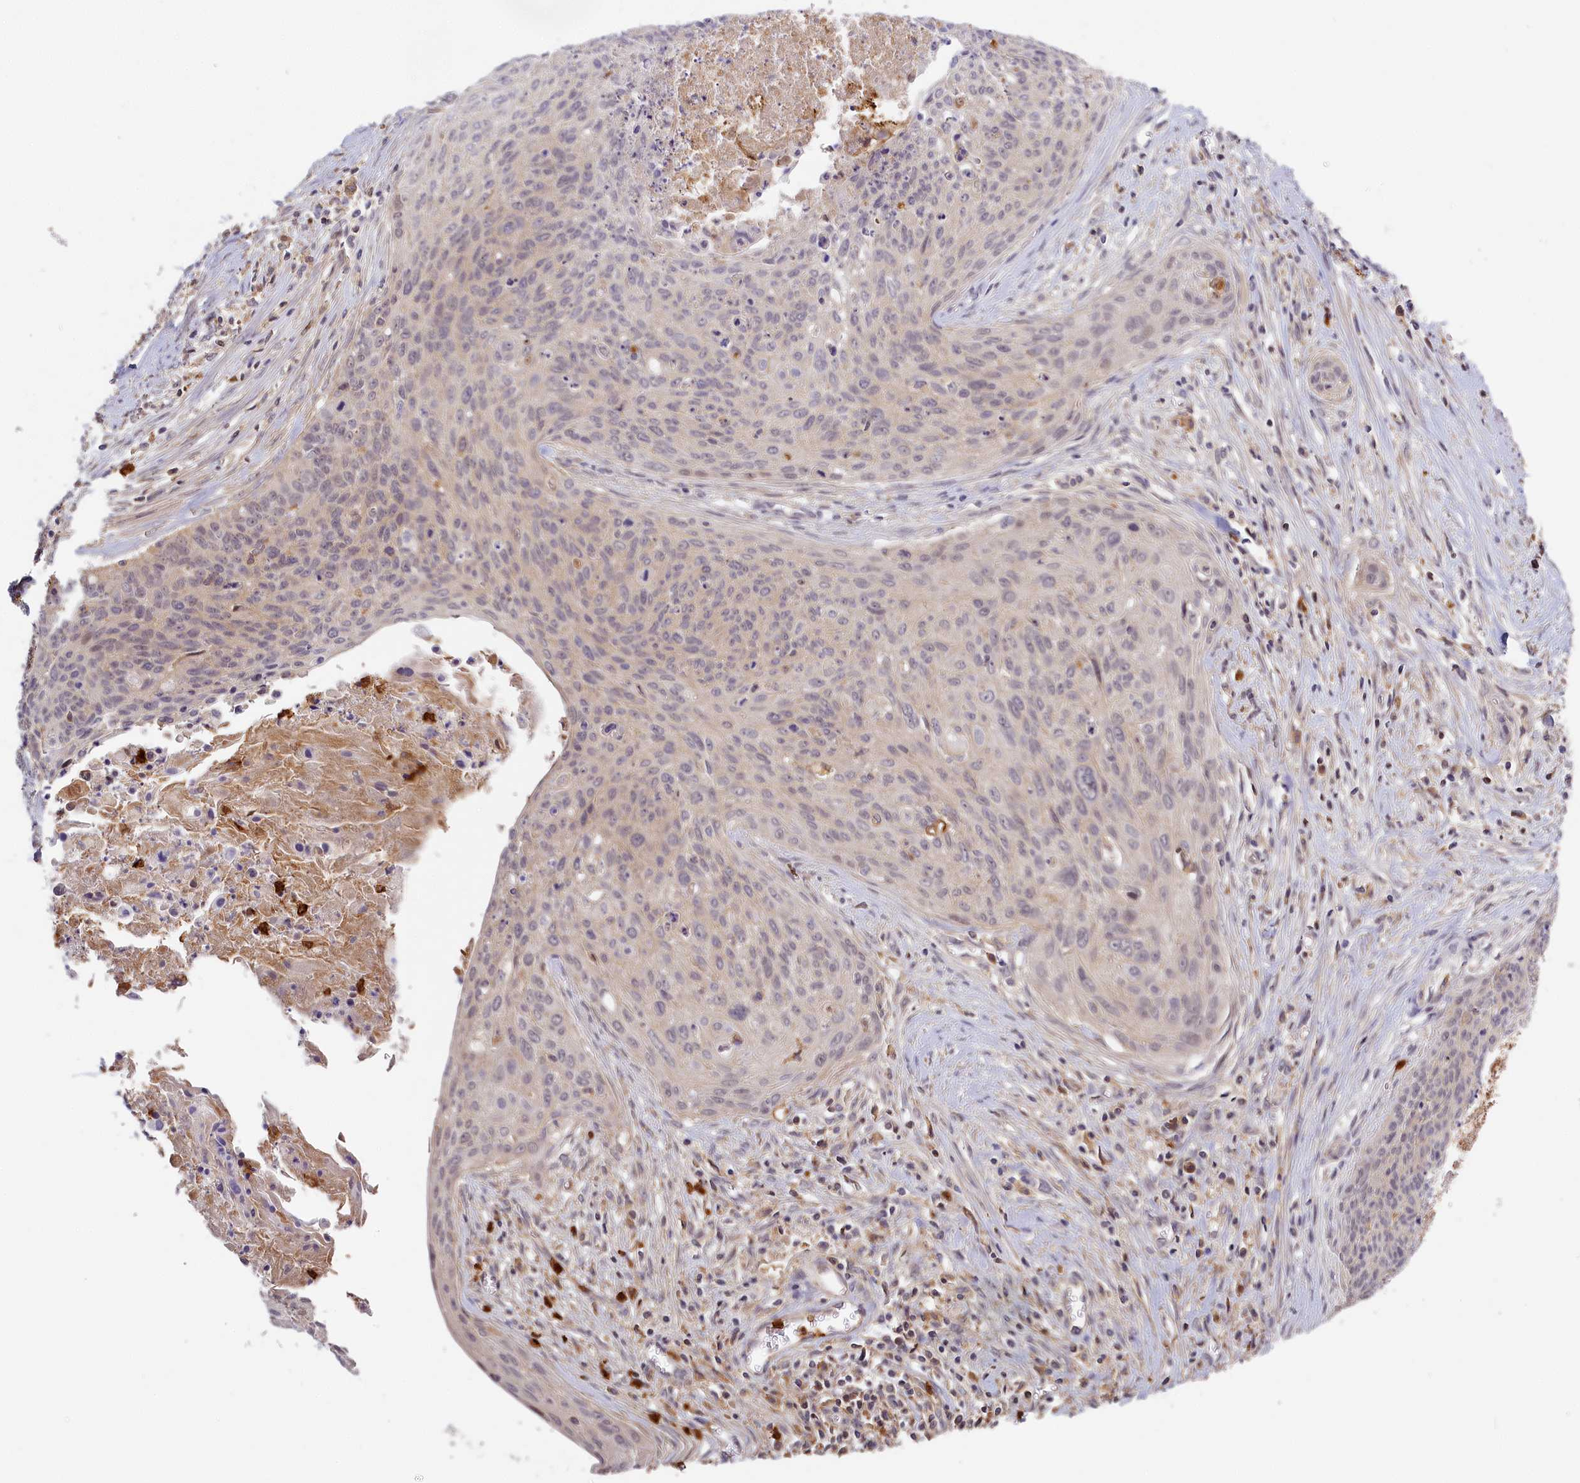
{"staining": {"intensity": "weak", "quantity": "<25%", "location": "cytoplasmic/membranous"}, "tissue": "cervical cancer", "cell_type": "Tumor cells", "image_type": "cancer", "snomed": [{"axis": "morphology", "description": "Squamous cell carcinoma, NOS"}, {"axis": "topography", "description": "Cervix"}], "caption": "This is an IHC histopathology image of squamous cell carcinoma (cervical). There is no staining in tumor cells.", "gene": "ADGRD1", "patient": {"sex": "female", "age": 55}}